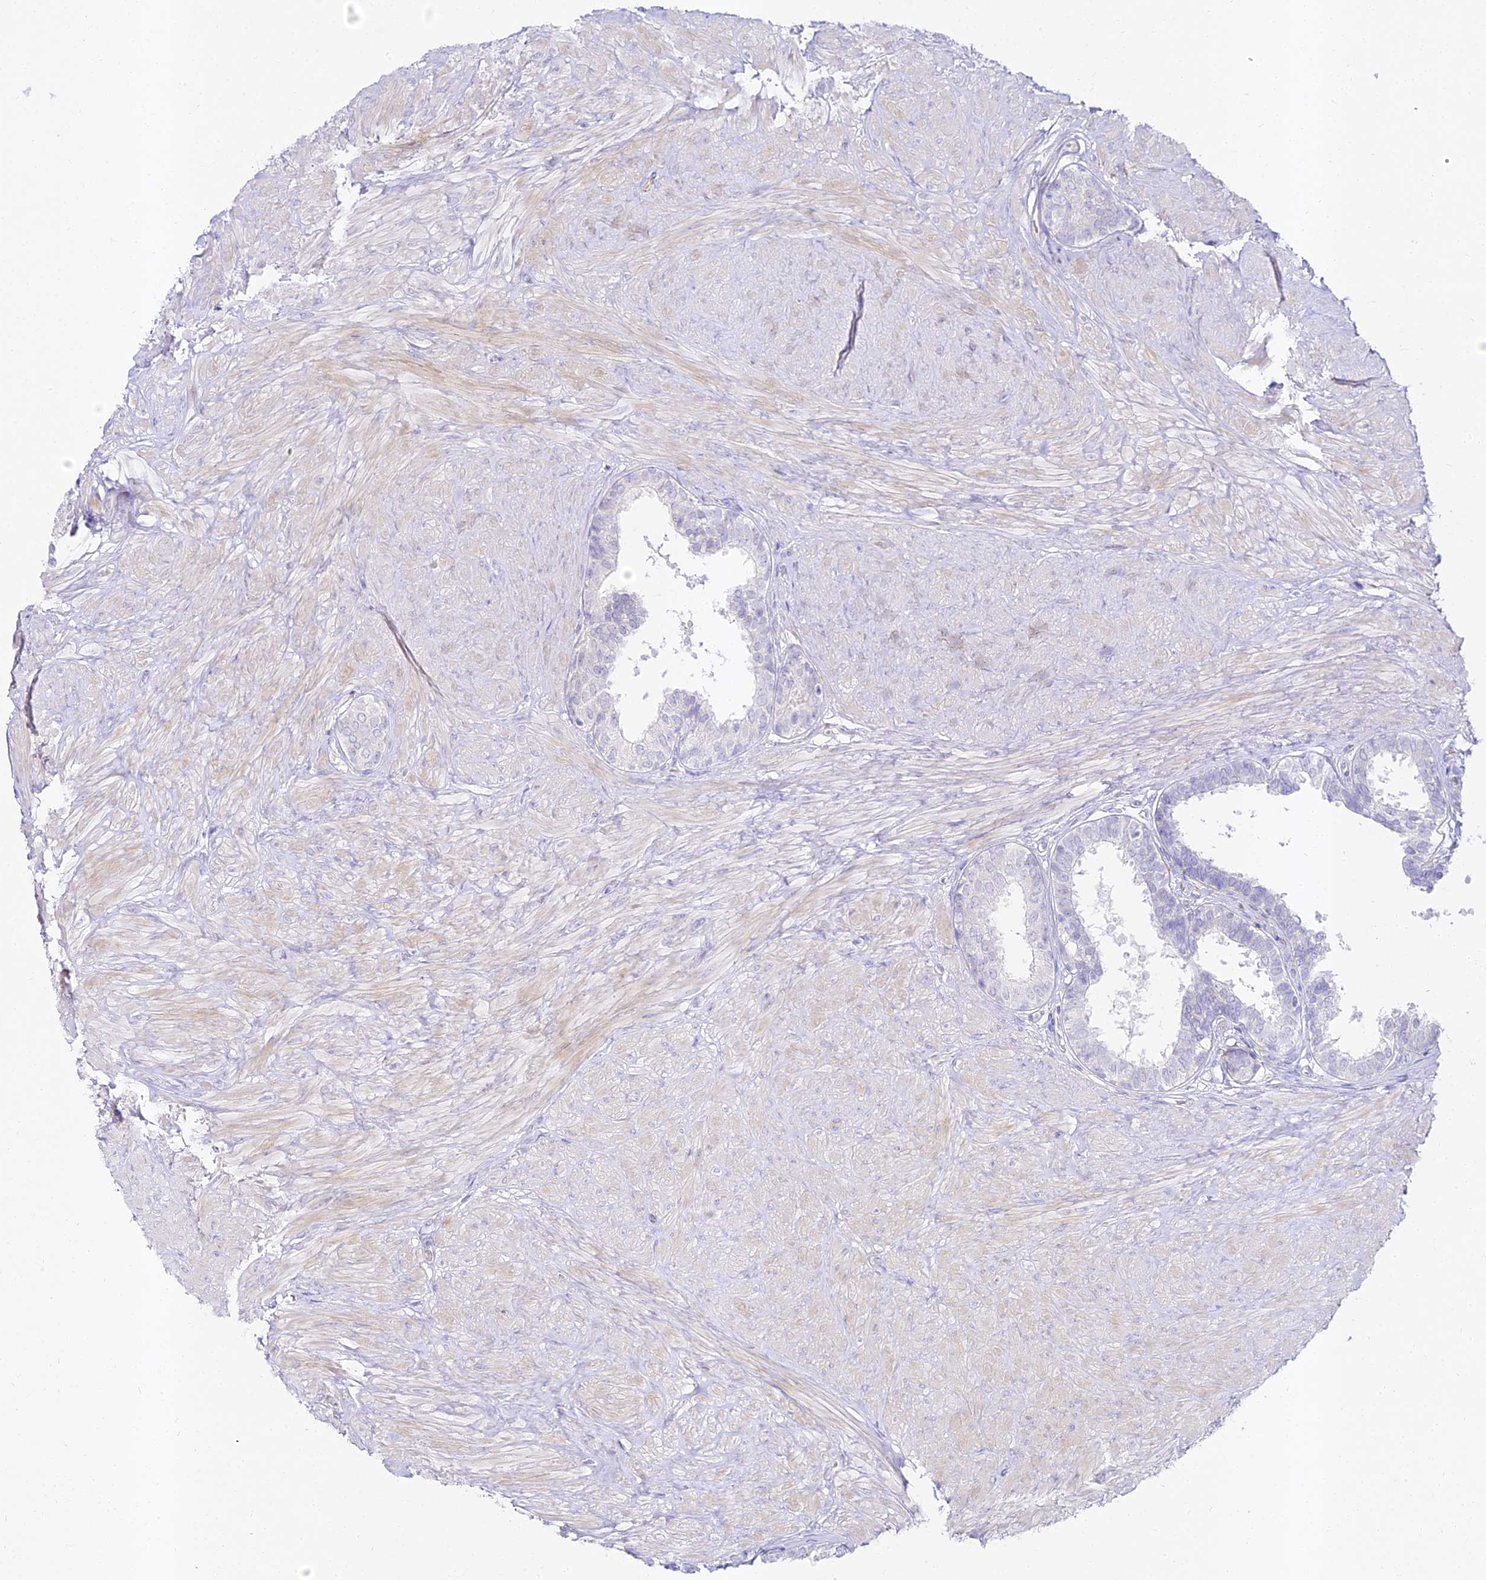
{"staining": {"intensity": "negative", "quantity": "none", "location": "none"}, "tissue": "prostate", "cell_type": "Glandular cells", "image_type": "normal", "snomed": [{"axis": "morphology", "description": "Normal tissue, NOS"}, {"axis": "topography", "description": "Prostate"}], "caption": "A high-resolution micrograph shows immunohistochemistry staining of normal prostate, which reveals no significant positivity in glandular cells.", "gene": "ALPG", "patient": {"sex": "male", "age": 48}}